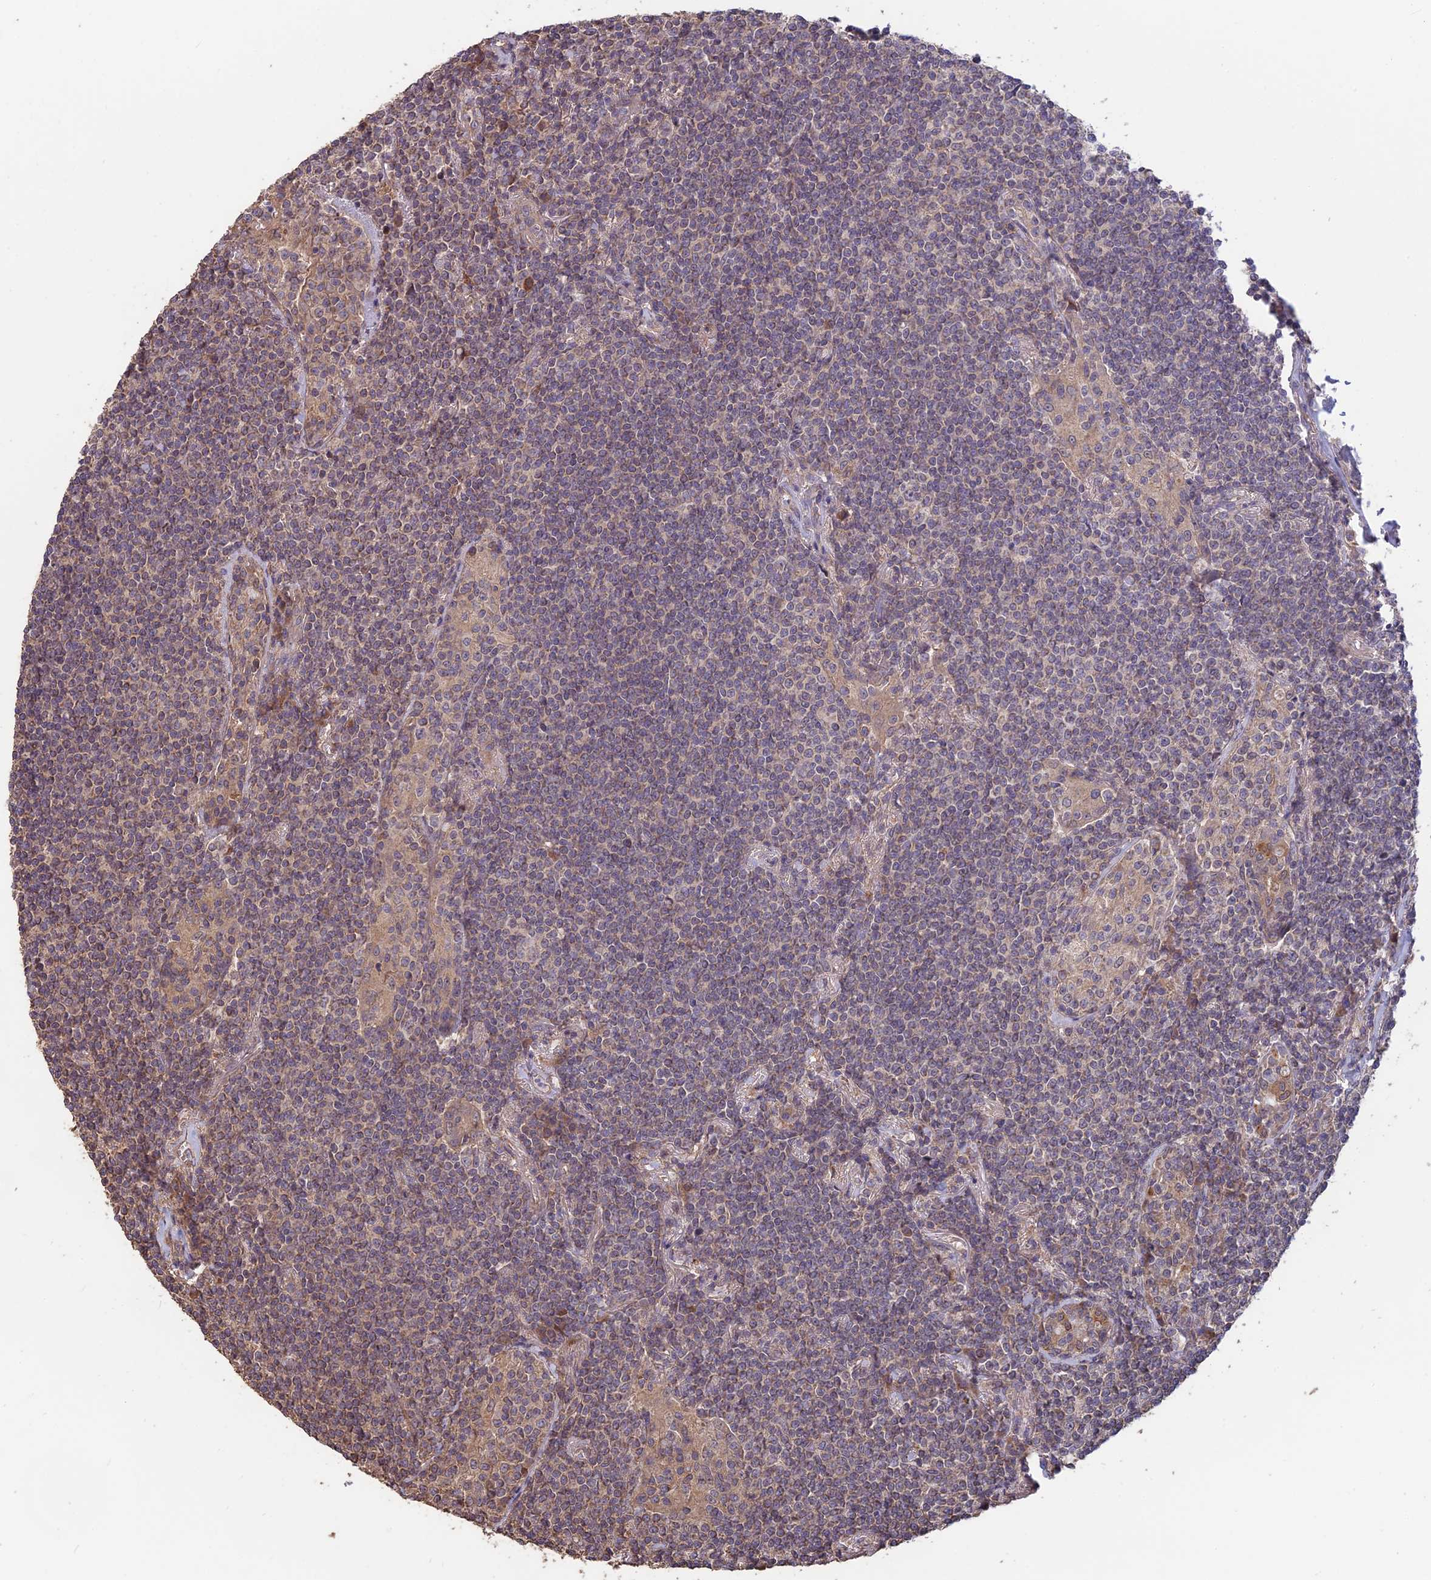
{"staining": {"intensity": "weak", "quantity": "<25%", "location": "cytoplasmic/membranous"}, "tissue": "lymphoma", "cell_type": "Tumor cells", "image_type": "cancer", "snomed": [{"axis": "morphology", "description": "Malignant lymphoma, non-Hodgkin's type, Low grade"}, {"axis": "topography", "description": "Lung"}], "caption": "Protein analysis of lymphoma displays no significant positivity in tumor cells.", "gene": "SHISA5", "patient": {"sex": "female", "age": 71}}